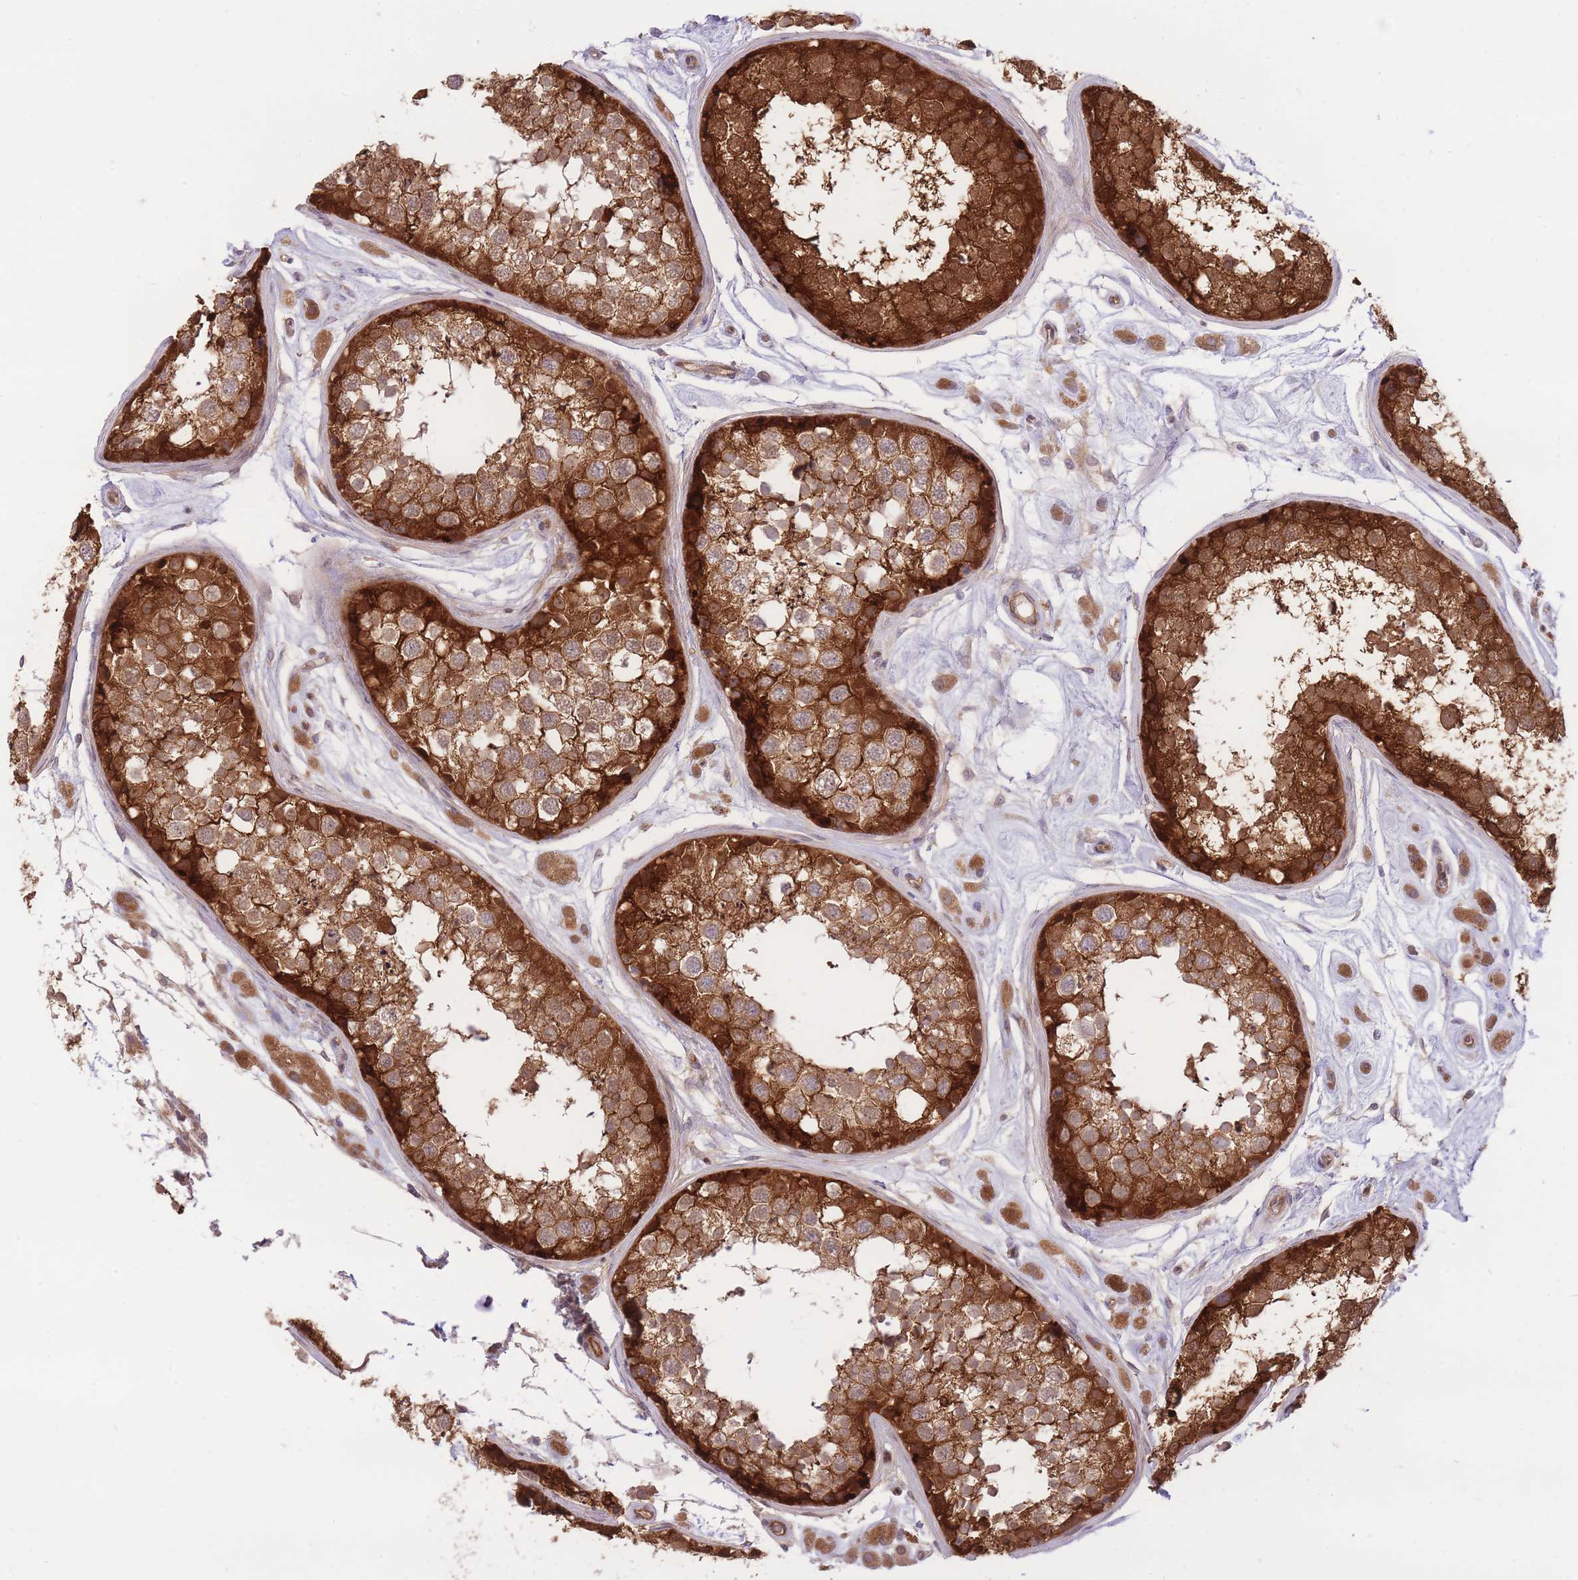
{"staining": {"intensity": "strong", "quantity": ">75%", "location": "cytoplasmic/membranous"}, "tissue": "testis", "cell_type": "Cells in seminiferous ducts", "image_type": "normal", "snomed": [{"axis": "morphology", "description": "Normal tissue, NOS"}, {"axis": "topography", "description": "Testis"}], "caption": "This micrograph exhibits immunohistochemistry staining of benign testis, with high strong cytoplasmic/membranous positivity in about >75% of cells in seminiferous ducts.", "gene": "PREP", "patient": {"sex": "male", "age": 25}}